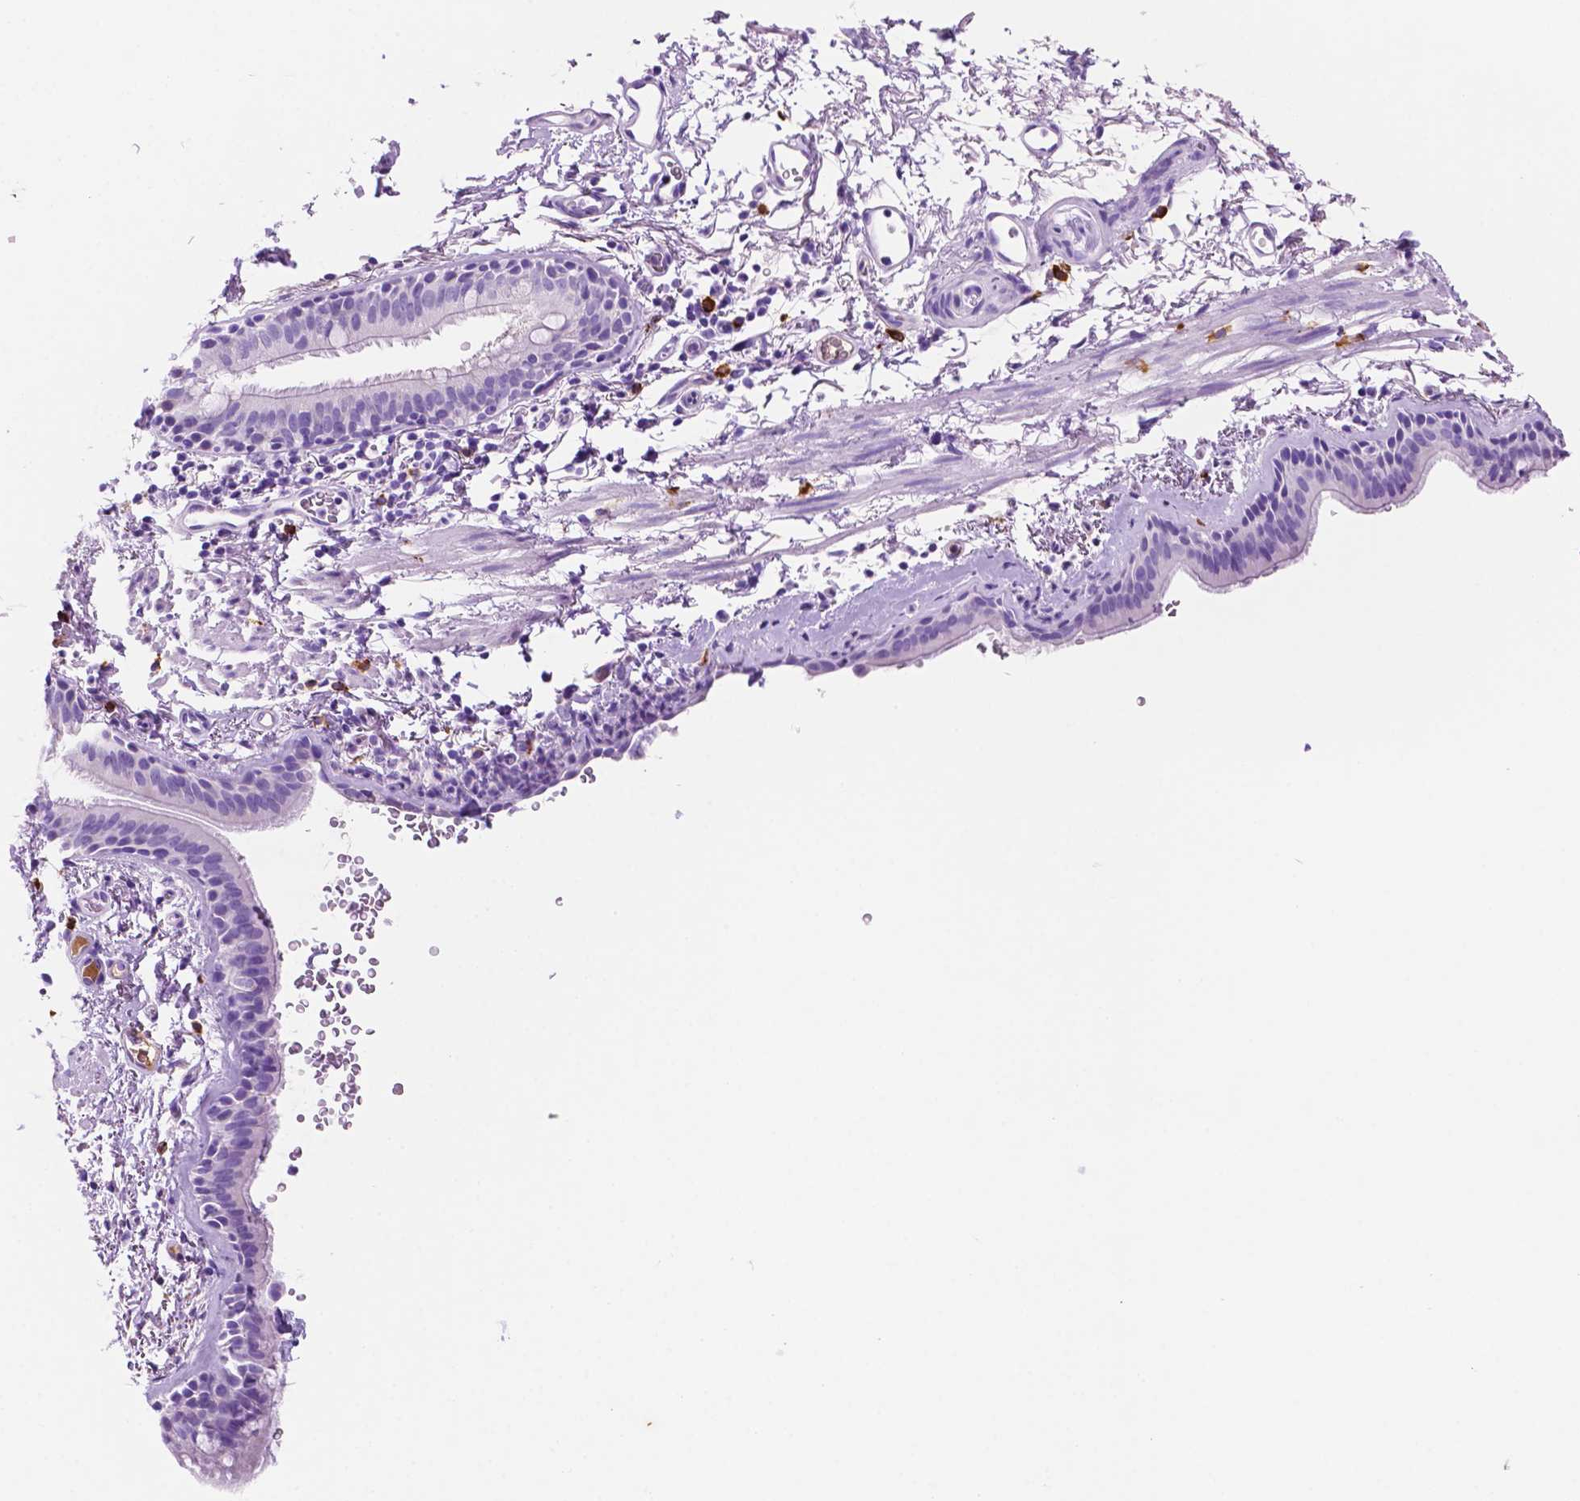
{"staining": {"intensity": "negative", "quantity": "none", "location": "none"}, "tissue": "bronchus", "cell_type": "Respiratory epithelial cells", "image_type": "normal", "snomed": [{"axis": "morphology", "description": "Normal tissue, NOS"}, {"axis": "topography", "description": "Lymph node"}, {"axis": "topography", "description": "Bronchus"}], "caption": "Immunohistochemical staining of normal bronchus displays no significant positivity in respiratory epithelial cells.", "gene": "FOXB2", "patient": {"sex": "female", "age": 70}}